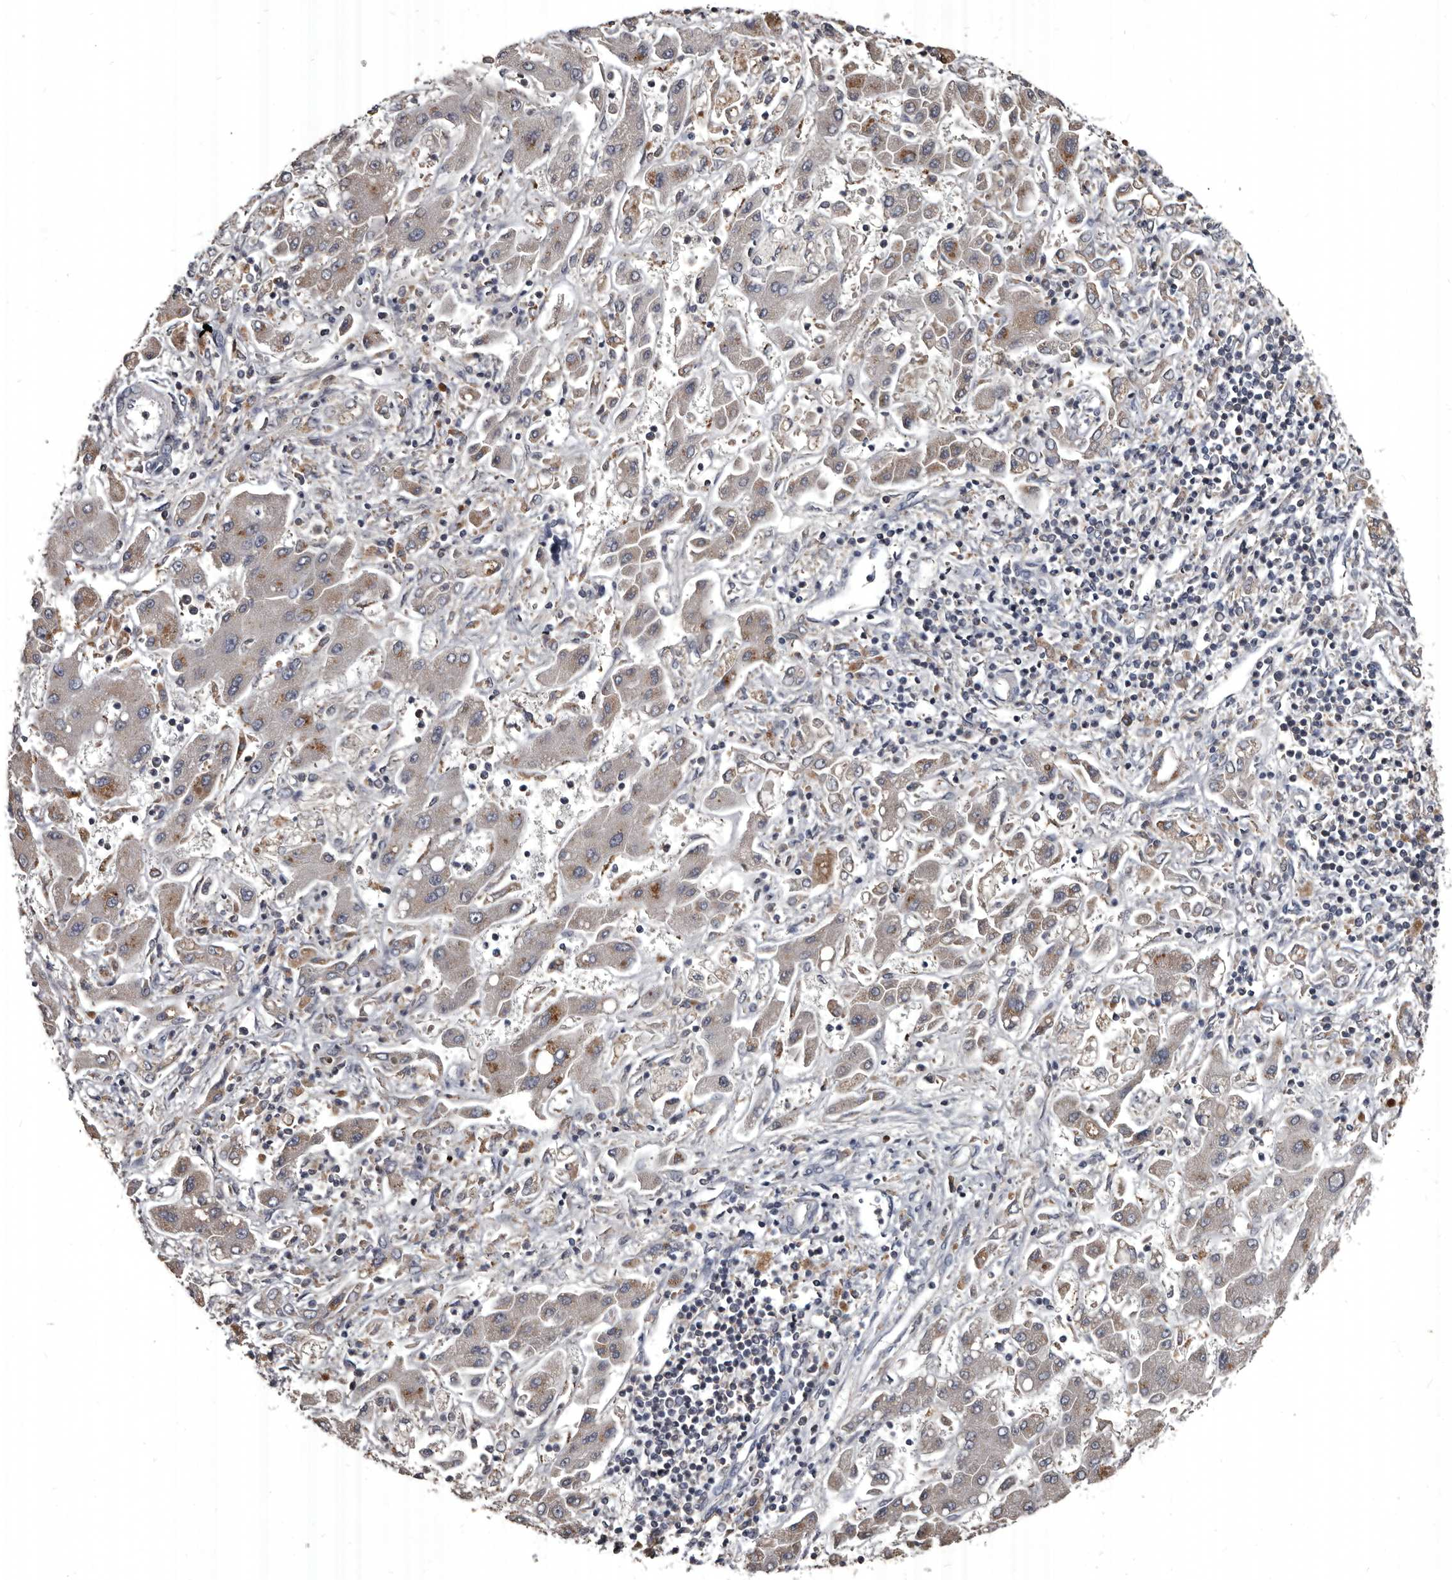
{"staining": {"intensity": "weak", "quantity": ">75%", "location": "cytoplasmic/membranous"}, "tissue": "liver cancer", "cell_type": "Tumor cells", "image_type": "cancer", "snomed": [{"axis": "morphology", "description": "Cholangiocarcinoma"}, {"axis": "topography", "description": "Liver"}], "caption": "A photomicrograph showing weak cytoplasmic/membranous expression in approximately >75% of tumor cells in cholangiocarcinoma (liver), as visualized by brown immunohistochemical staining.", "gene": "GREB1", "patient": {"sex": "male", "age": 50}}